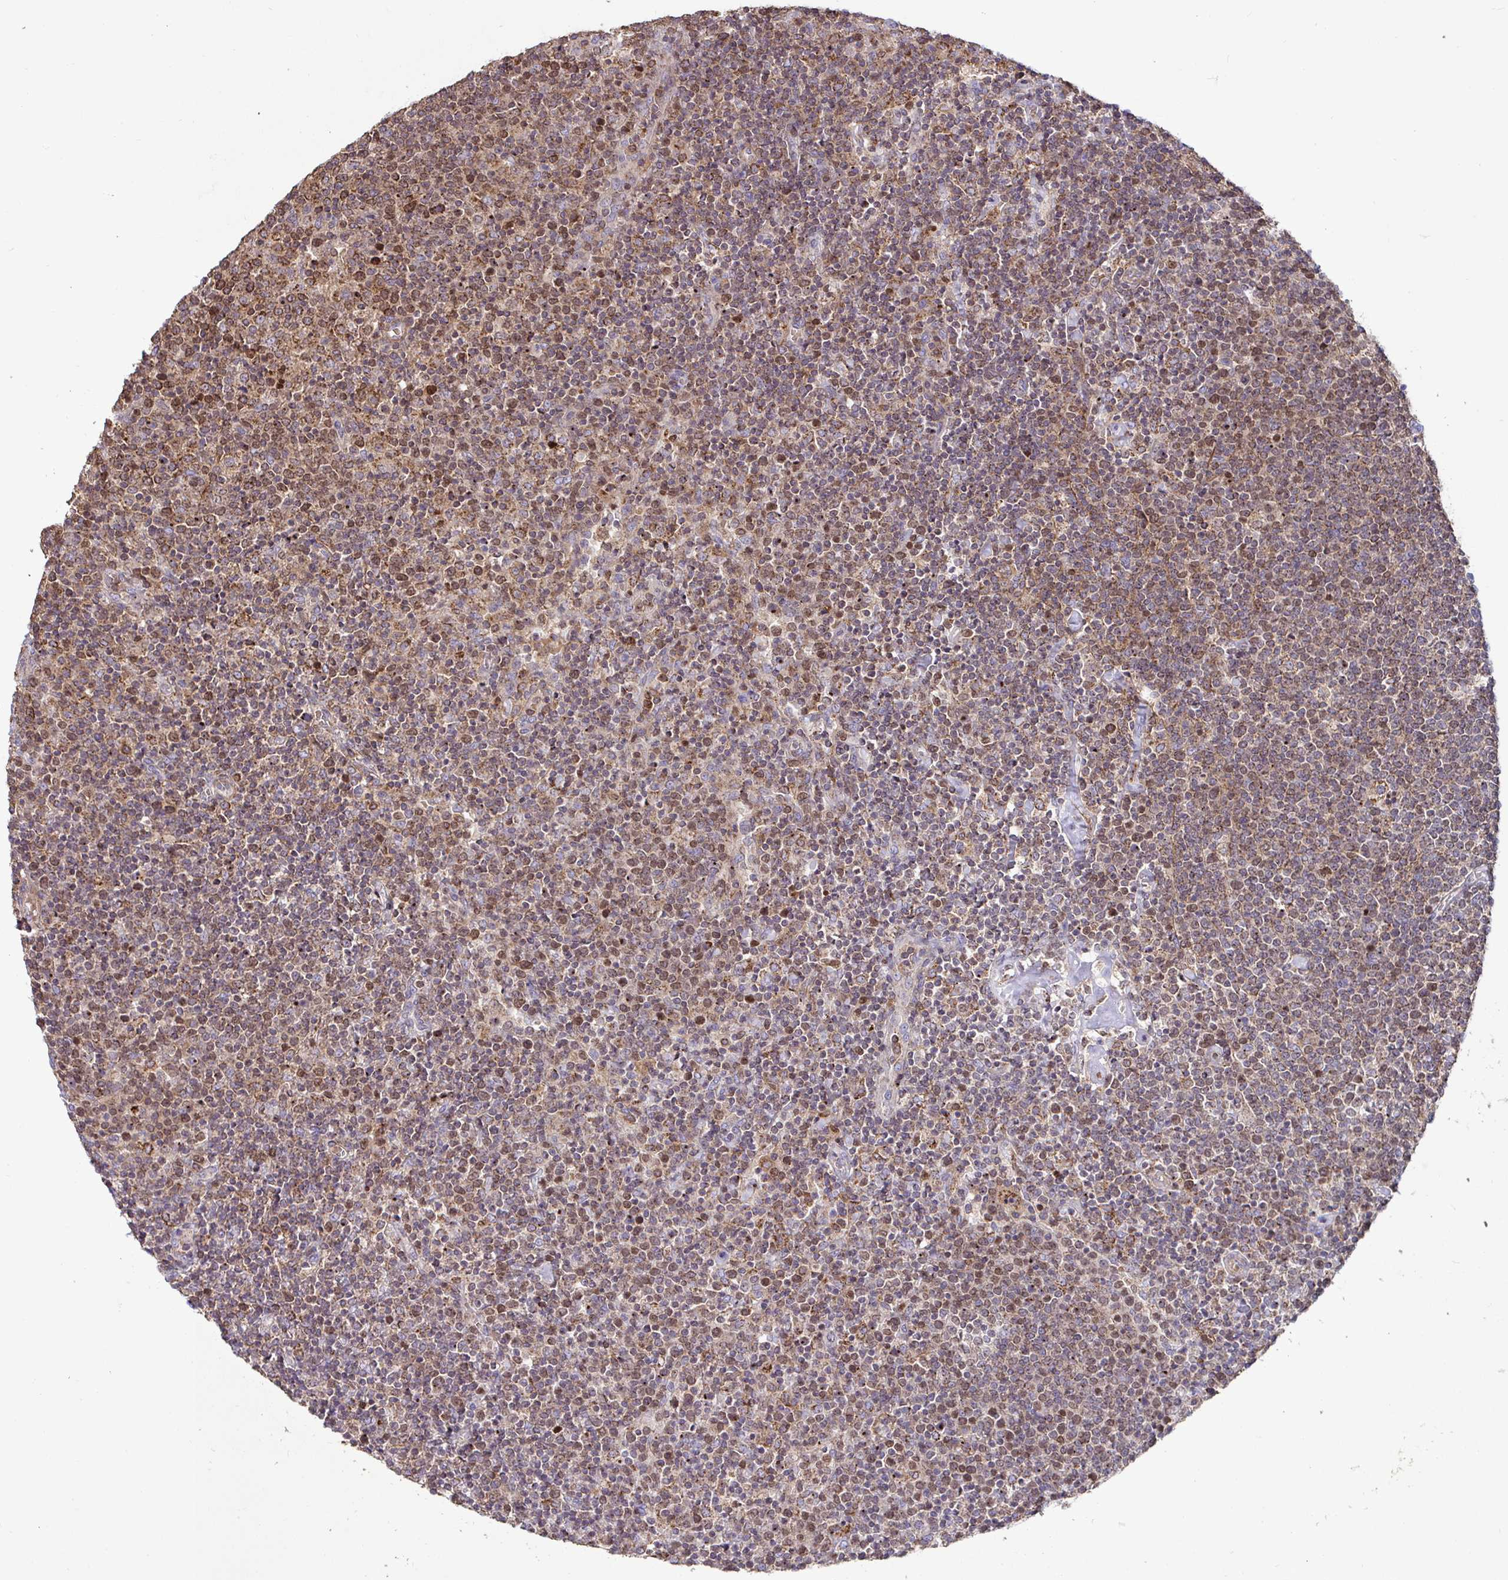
{"staining": {"intensity": "moderate", "quantity": ">75%", "location": "cytoplasmic/membranous"}, "tissue": "lymphoma", "cell_type": "Tumor cells", "image_type": "cancer", "snomed": [{"axis": "morphology", "description": "Malignant lymphoma, non-Hodgkin's type, High grade"}, {"axis": "topography", "description": "Lymph node"}], "caption": "Immunohistochemical staining of human malignant lymphoma, non-Hodgkin's type (high-grade) exhibits moderate cytoplasmic/membranous protein expression in about >75% of tumor cells. (Brightfield microscopy of DAB IHC at high magnification).", "gene": "SPRY1", "patient": {"sex": "male", "age": 61}}